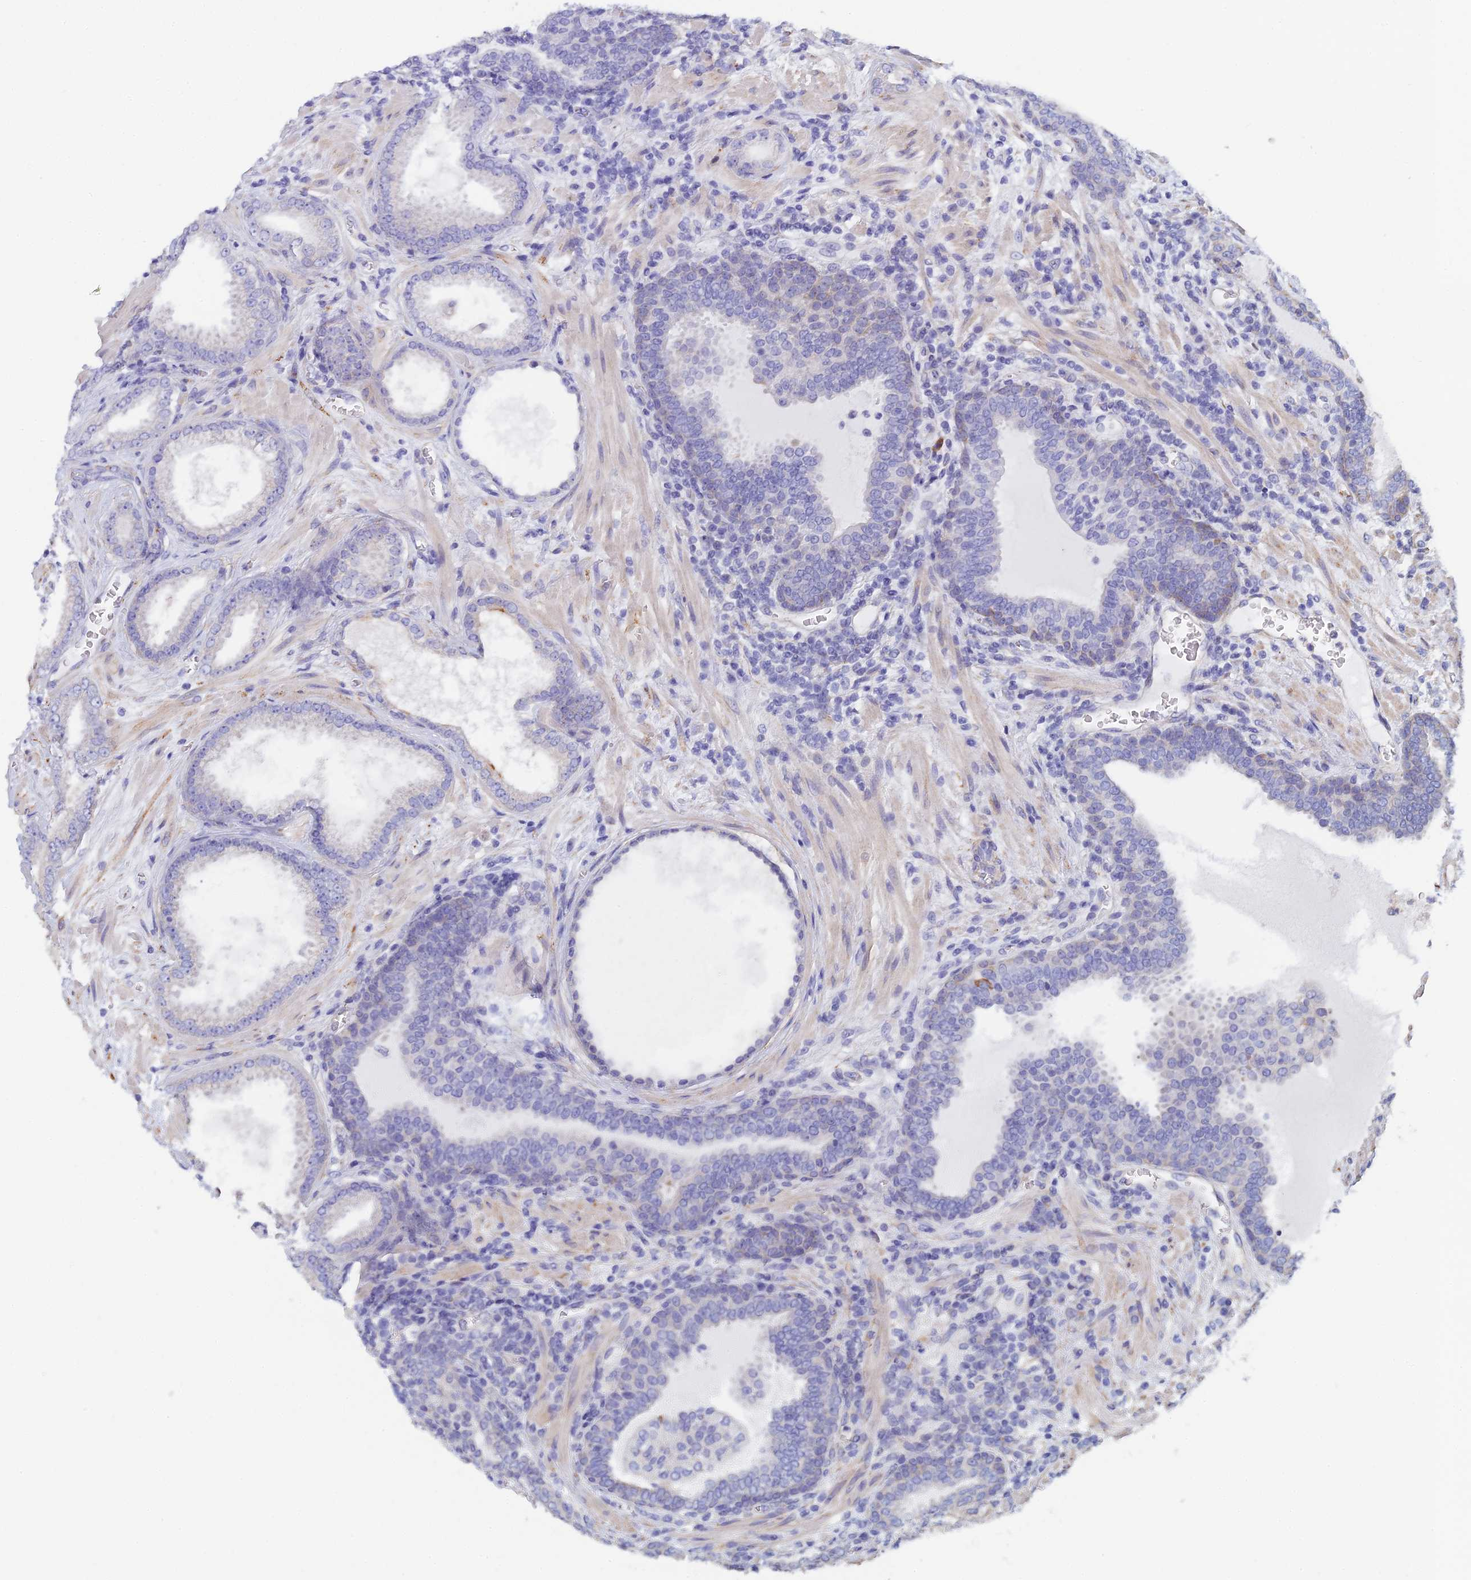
{"staining": {"intensity": "negative", "quantity": "none", "location": "none"}, "tissue": "prostate cancer", "cell_type": "Tumor cells", "image_type": "cancer", "snomed": [{"axis": "morphology", "description": "Adenocarcinoma, Low grade"}, {"axis": "topography", "description": "Prostate"}], "caption": "Micrograph shows no significant protein expression in tumor cells of prostate cancer. (DAB (3,3'-diaminobenzidine) immunohistochemistry (IHC) visualized using brightfield microscopy, high magnification).", "gene": "PCDHA5", "patient": {"sex": "male", "age": 57}}